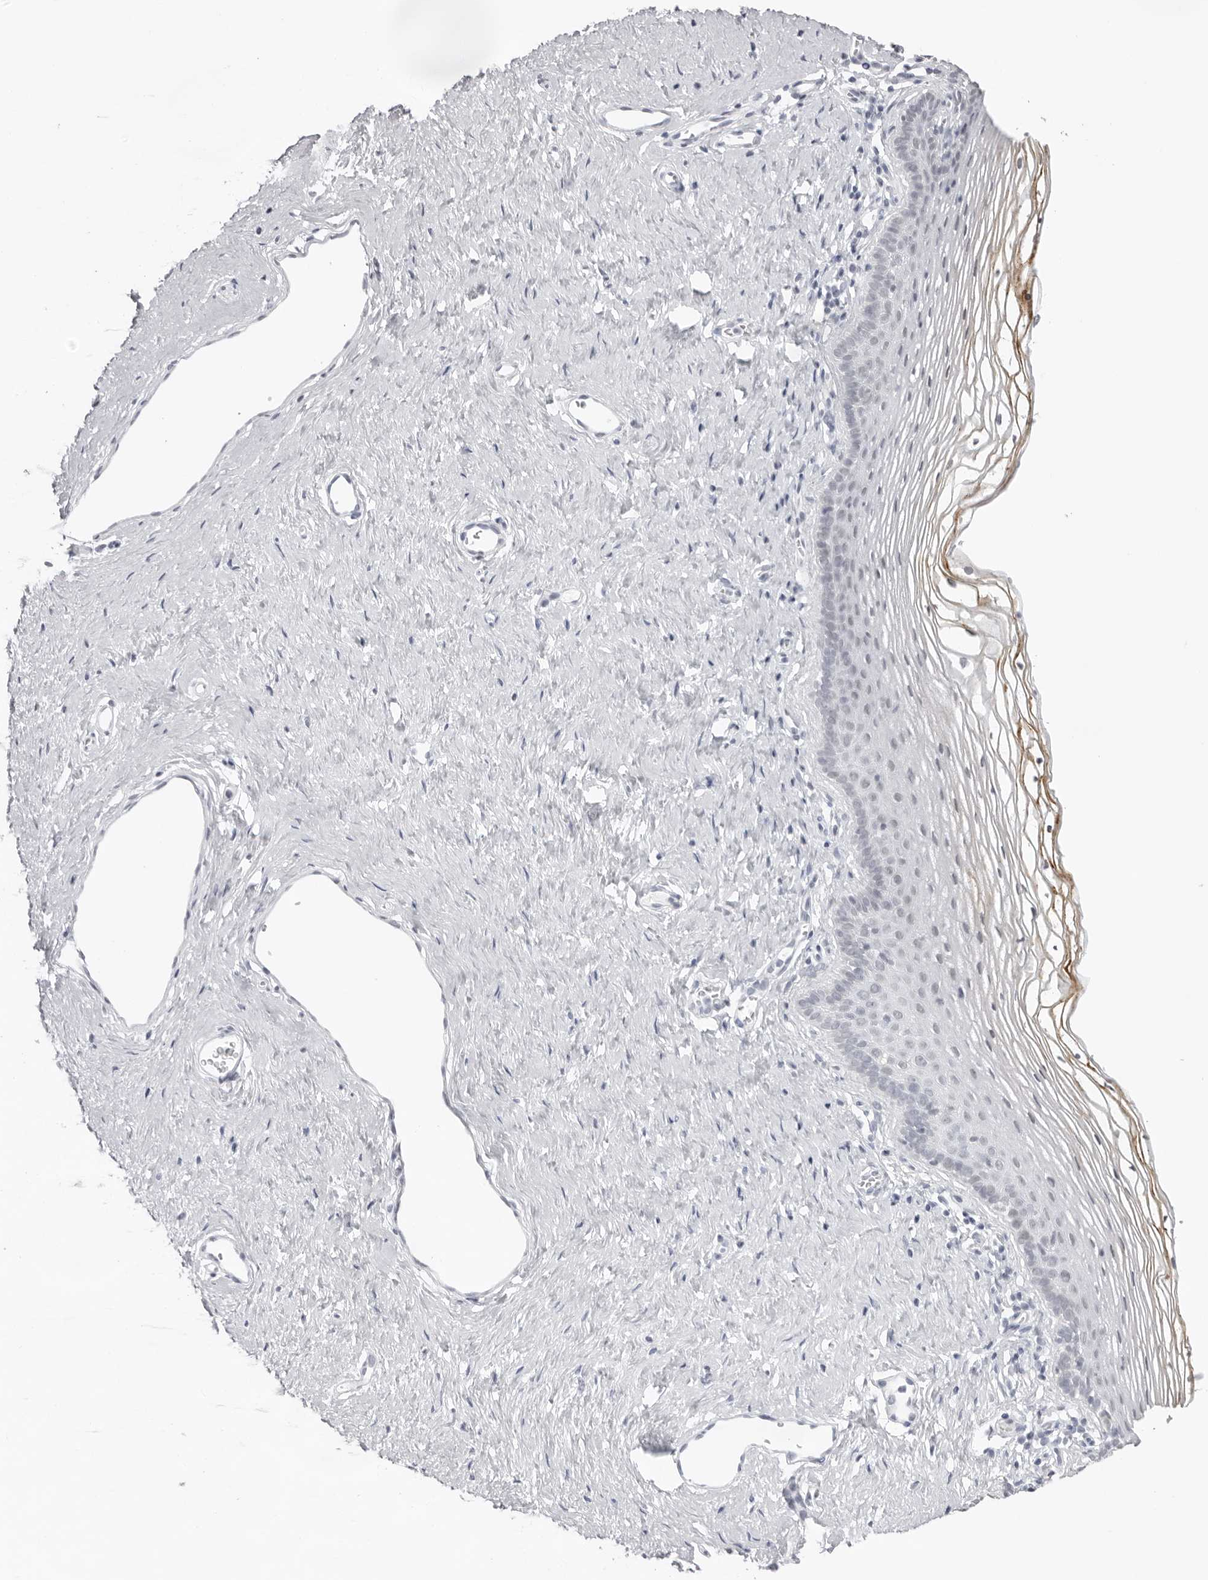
{"staining": {"intensity": "moderate", "quantity": "<25%", "location": "cytoplasmic/membranous"}, "tissue": "vagina", "cell_type": "Squamous epithelial cells", "image_type": "normal", "snomed": [{"axis": "morphology", "description": "Normal tissue, NOS"}, {"axis": "topography", "description": "Vagina"}], "caption": "This micrograph reveals IHC staining of benign vagina, with low moderate cytoplasmic/membranous expression in about <25% of squamous epithelial cells.", "gene": "KLK12", "patient": {"sex": "female", "age": 32}}